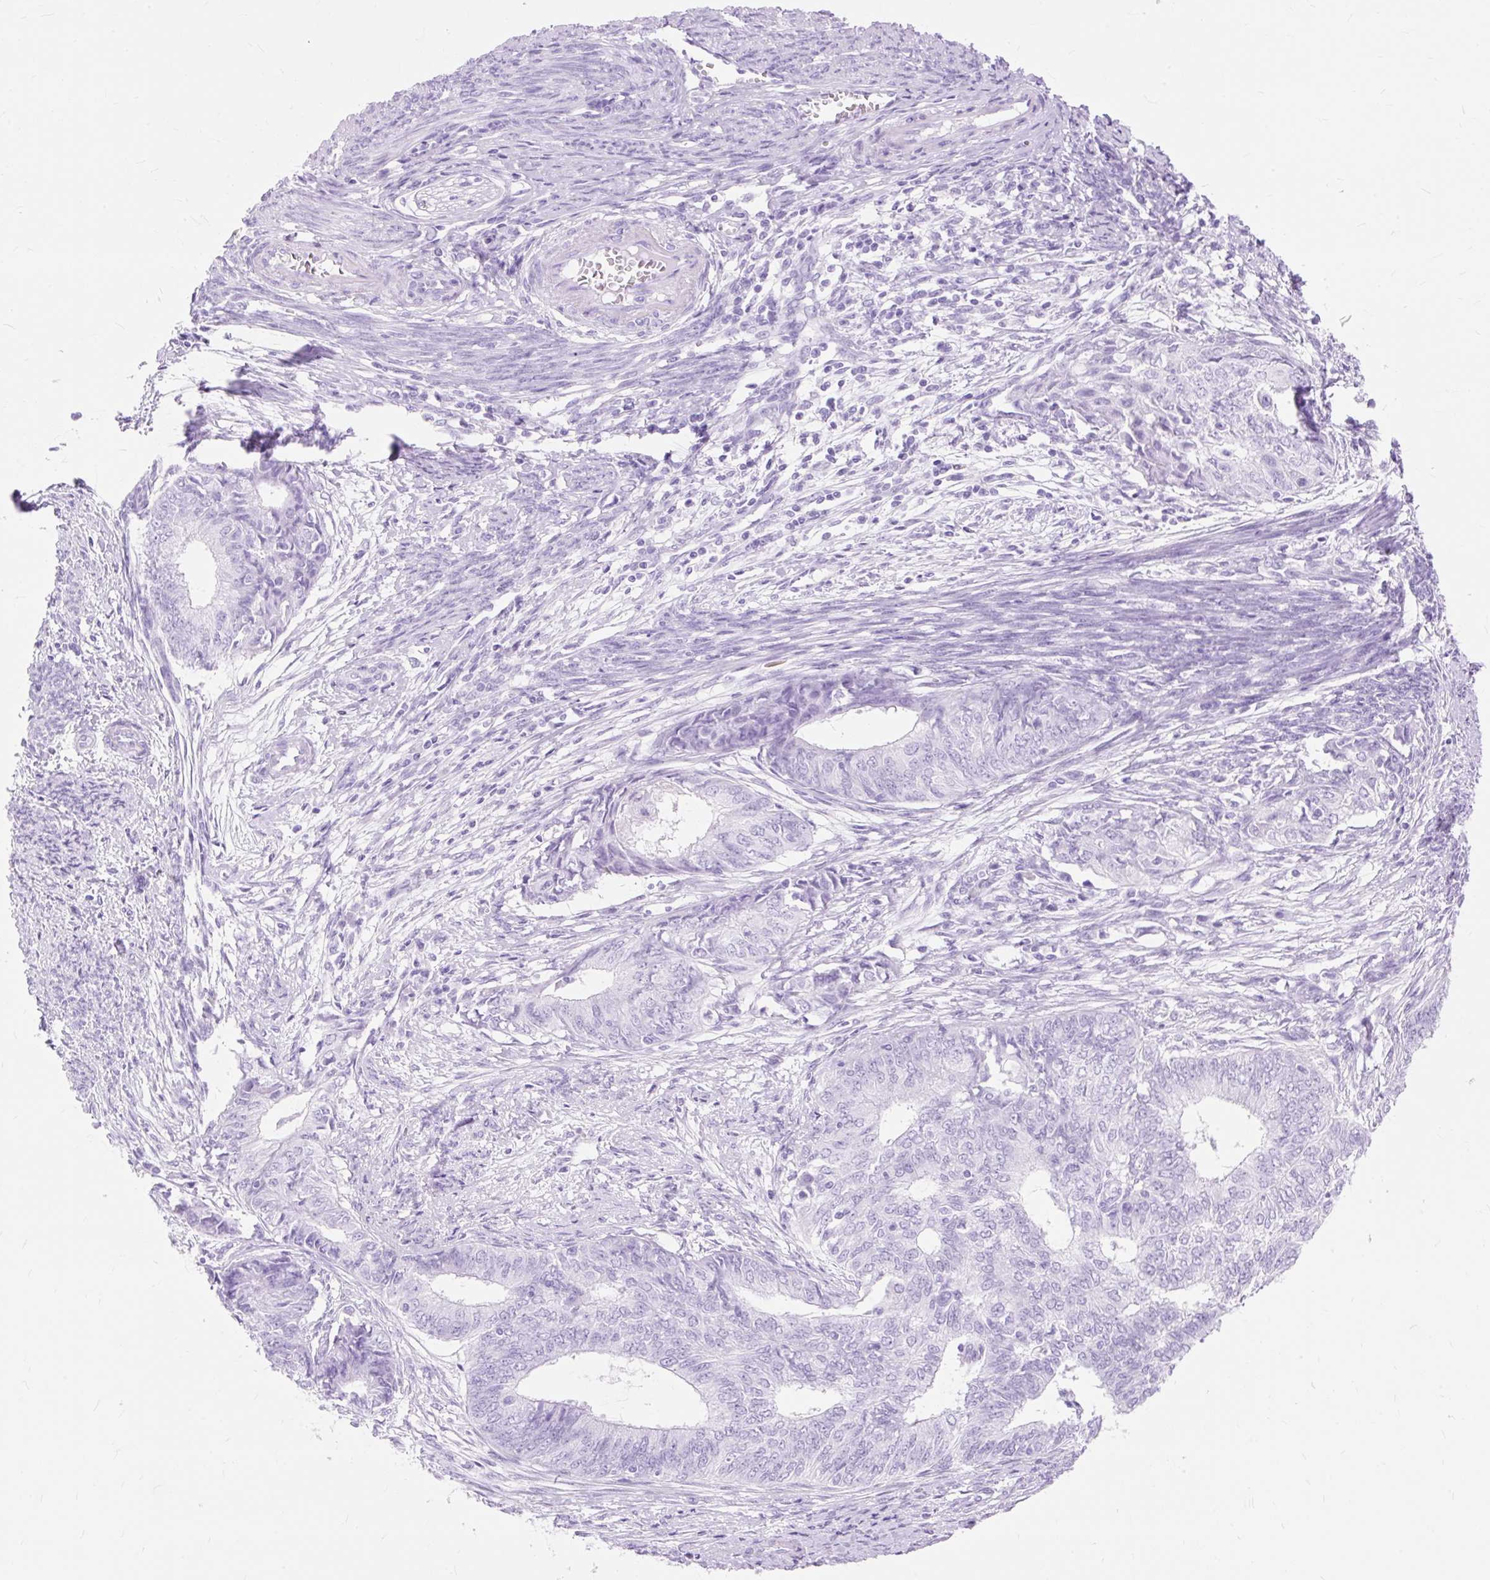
{"staining": {"intensity": "negative", "quantity": "none", "location": "none"}, "tissue": "endometrial cancer", "cell_type": "Tumor cells", "image_type": "cancer", "snomed": [{"axis": "morphology", "description": "Adenocarcinoma, NOS"}, {"axis": "topography", "description": "Endometrium"}], "caption": "A high-resolution photomicrograph shows immunohistochemistry staining of adenocarcinoma (endometrial), which shows no significant positivity in tumor cells. (Brightfield microscopy of DAB (3,3'-diaminobenzidine) immunohistochemistry at high magnification).", "gene": "MBP", "patient": {"sex": "female", "age": 62}}